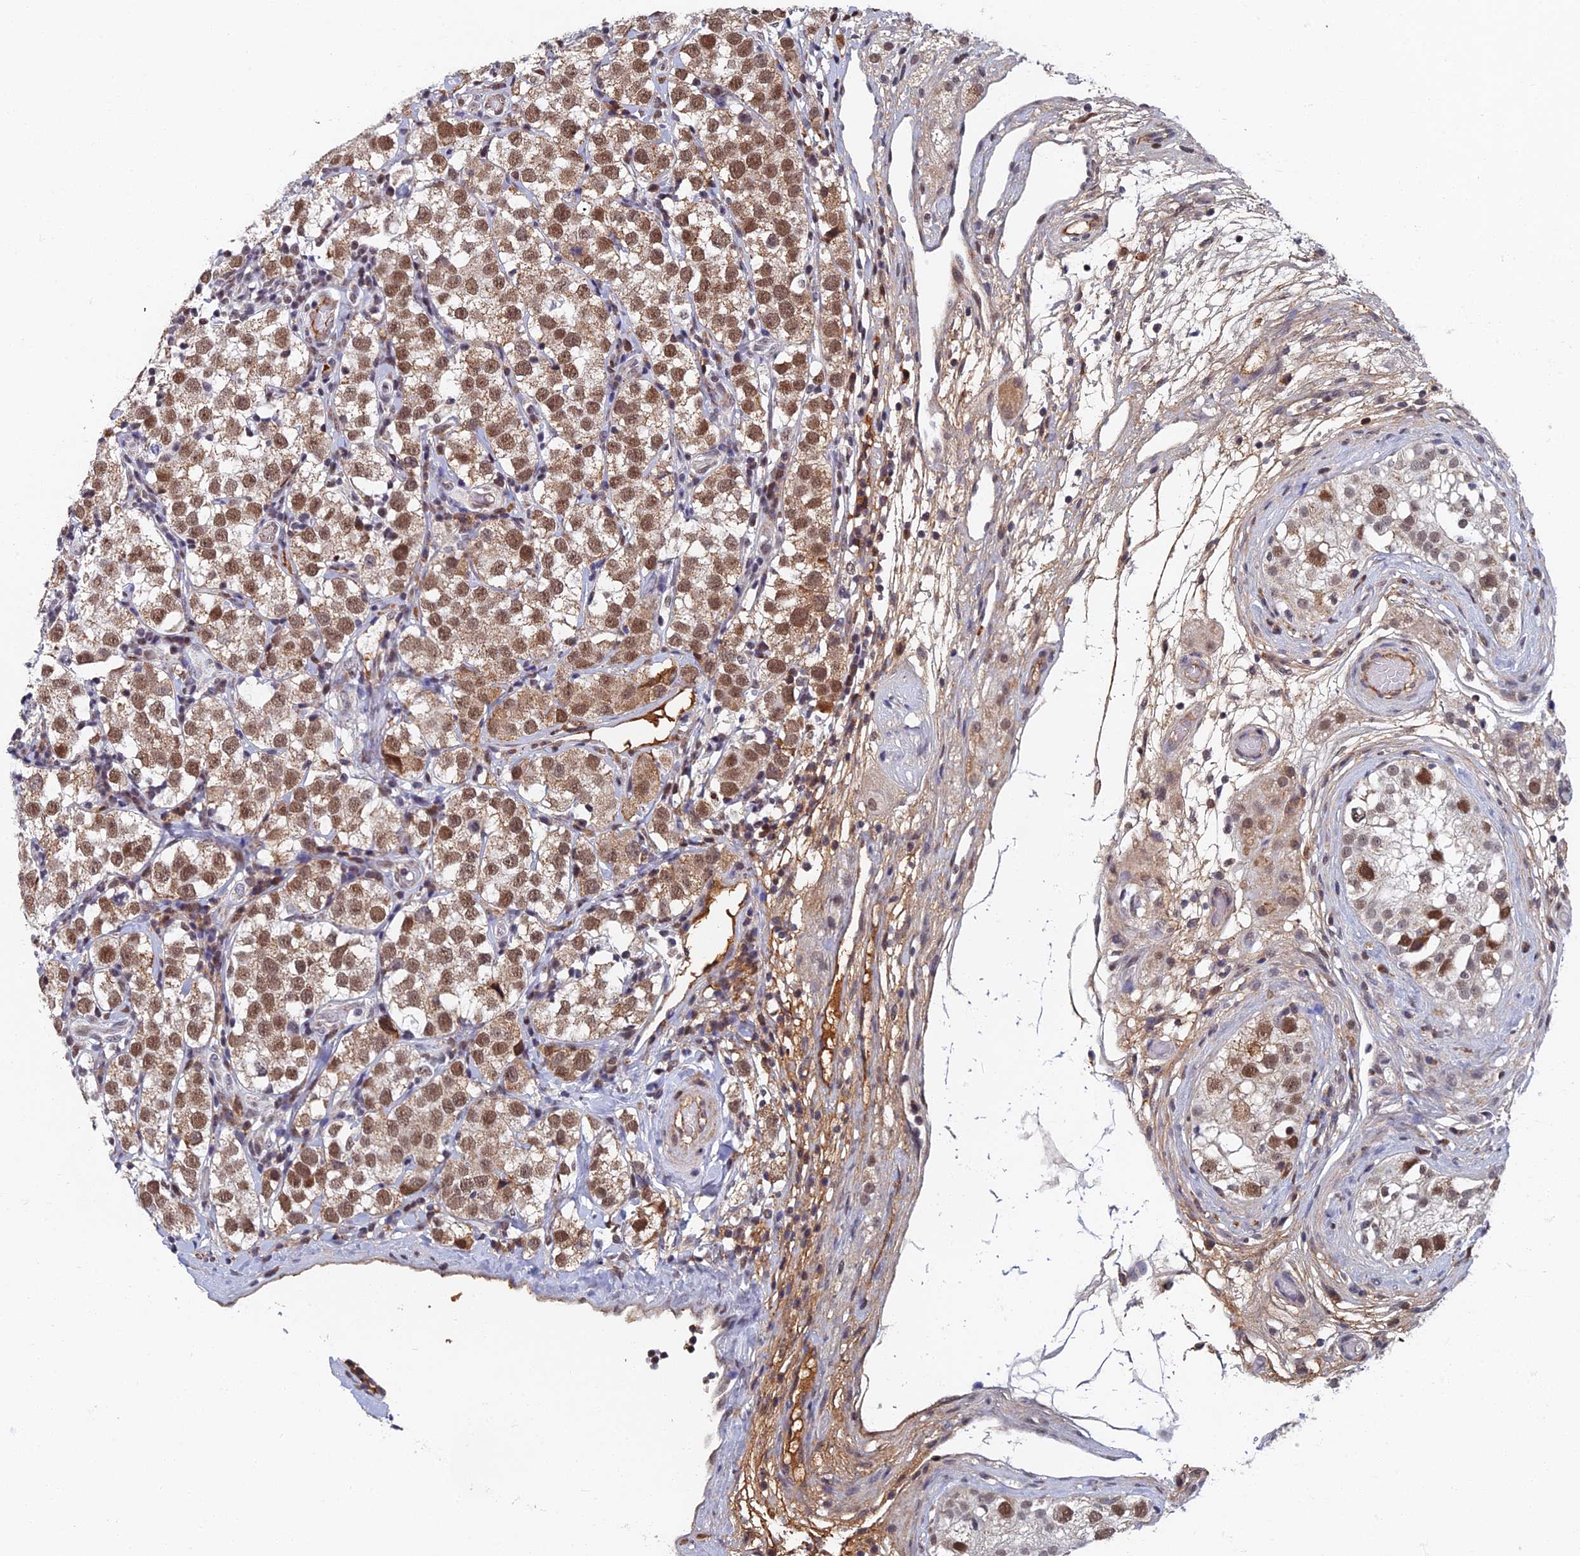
{"staining": {"intensity": "moderate", "quantity": ">75%", "location": "cytoplasmic/membranous,nuclear"}, "tissue": "testis cancer", "cell_type": "Tumor cells", "image_type": "cancer", "snomed": [{"axis": "morphology", "description": "Seminoma, NOS"}, {"axis": "topography", "description": "Testis"}], "caption": "IHC histopathology image of testis cancer stained for a protein (brown), which shows medium levels of moderate cytoplasmic/membranous and nuclear staining in approximately >75% of tumor cells.", "gene": "TAF13", "patient": {"sex": "male", "age": 34}}